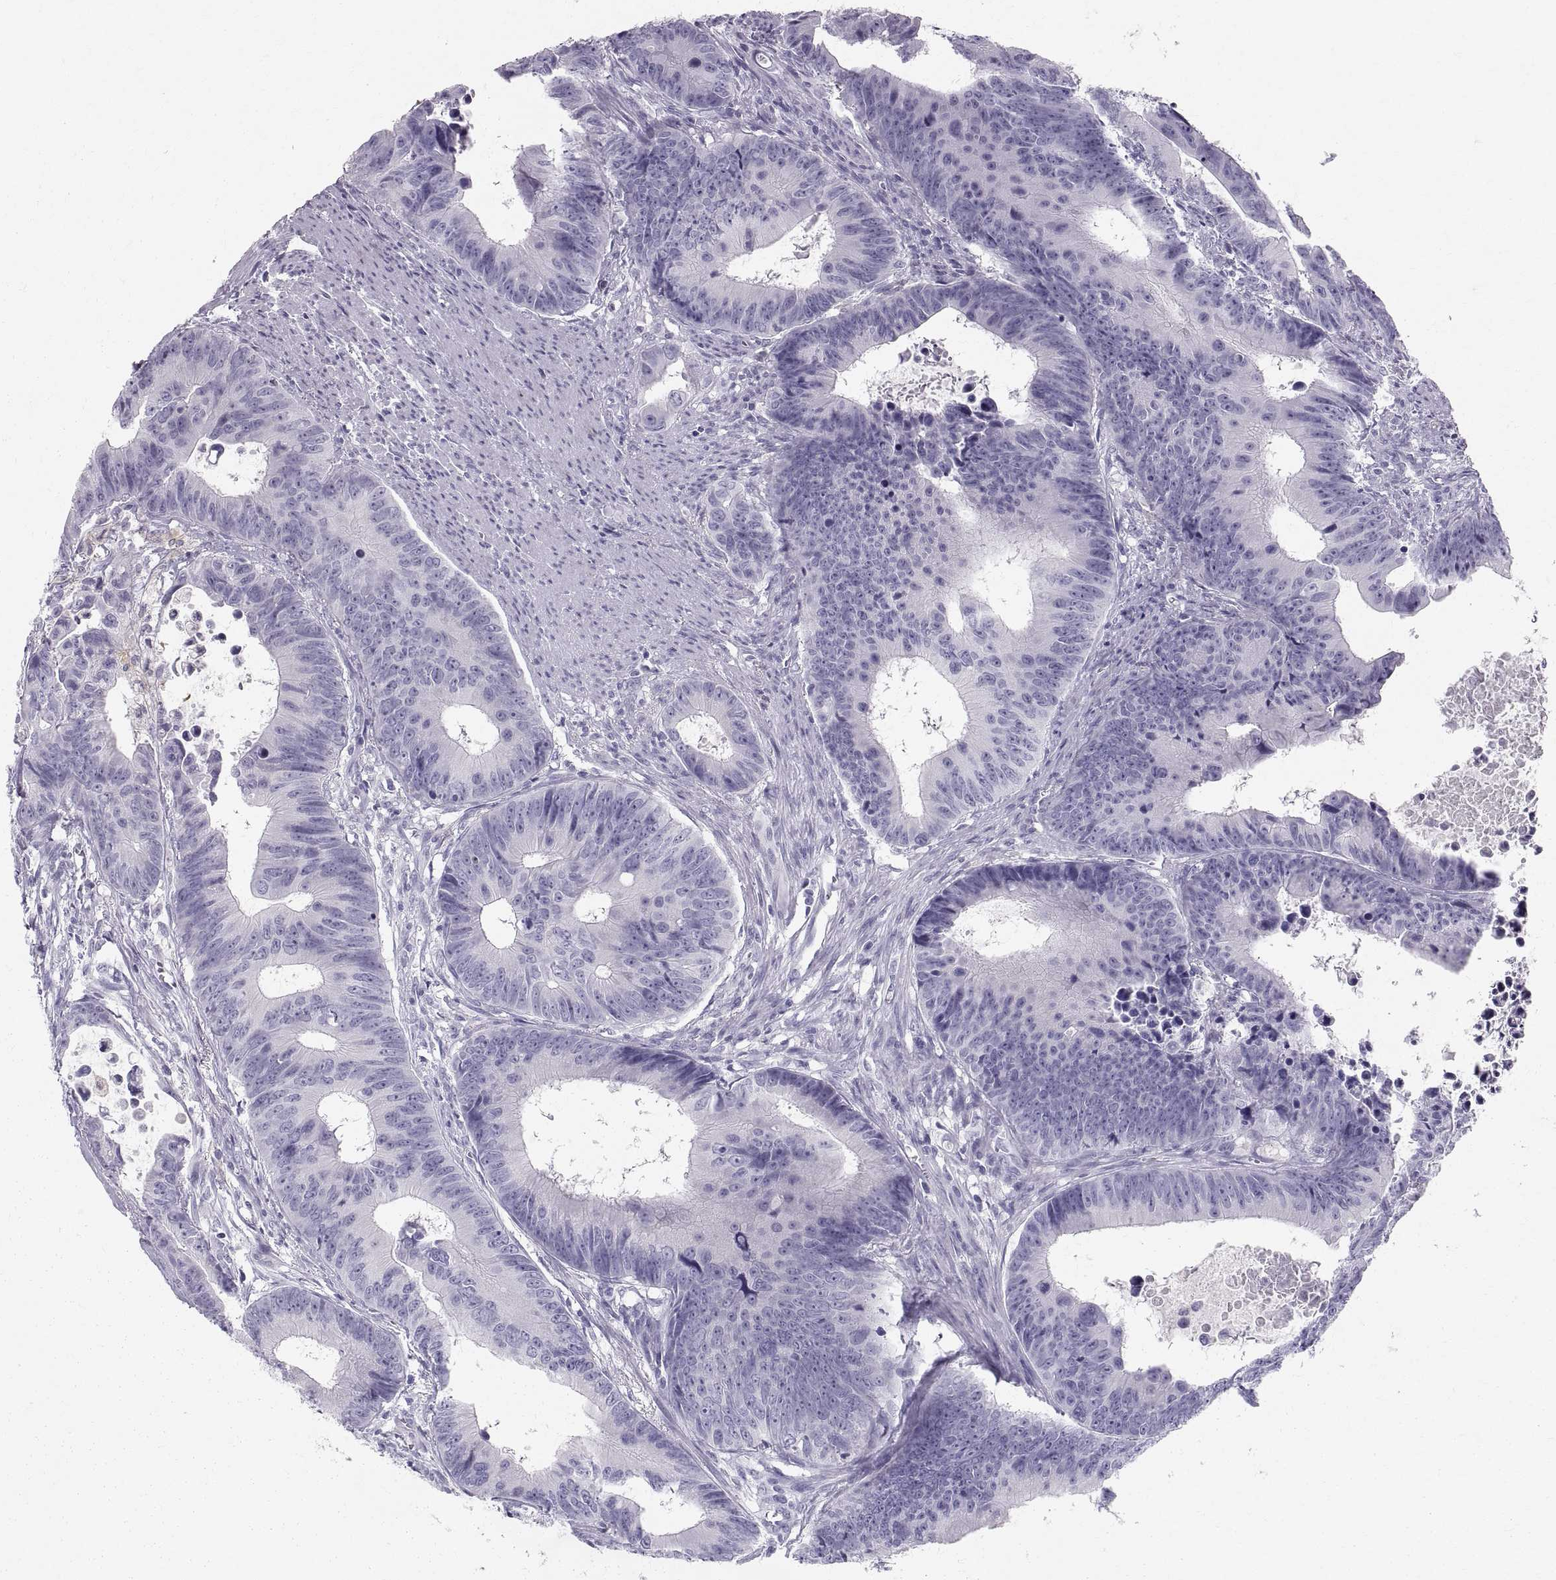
{"staining": {"intensity": "negative", "quantity": "none", "location": "none"}, "tissue": "colorectal cancer", "cell_type": "Tumor cells", "image_type": "cancer", "snomed": [{"axis": "morphology", "description": "Adenocarcinoma, NOS"}, {"axis": "topography", "description": "Colon"}], "caption": "Human colorectal adenocarcinoma stained for a protein using immunohistochemistry reveals no expression in tumor cells.", "gene": "SLC22A6", "patient": {"sex": "female", "age": 87}}